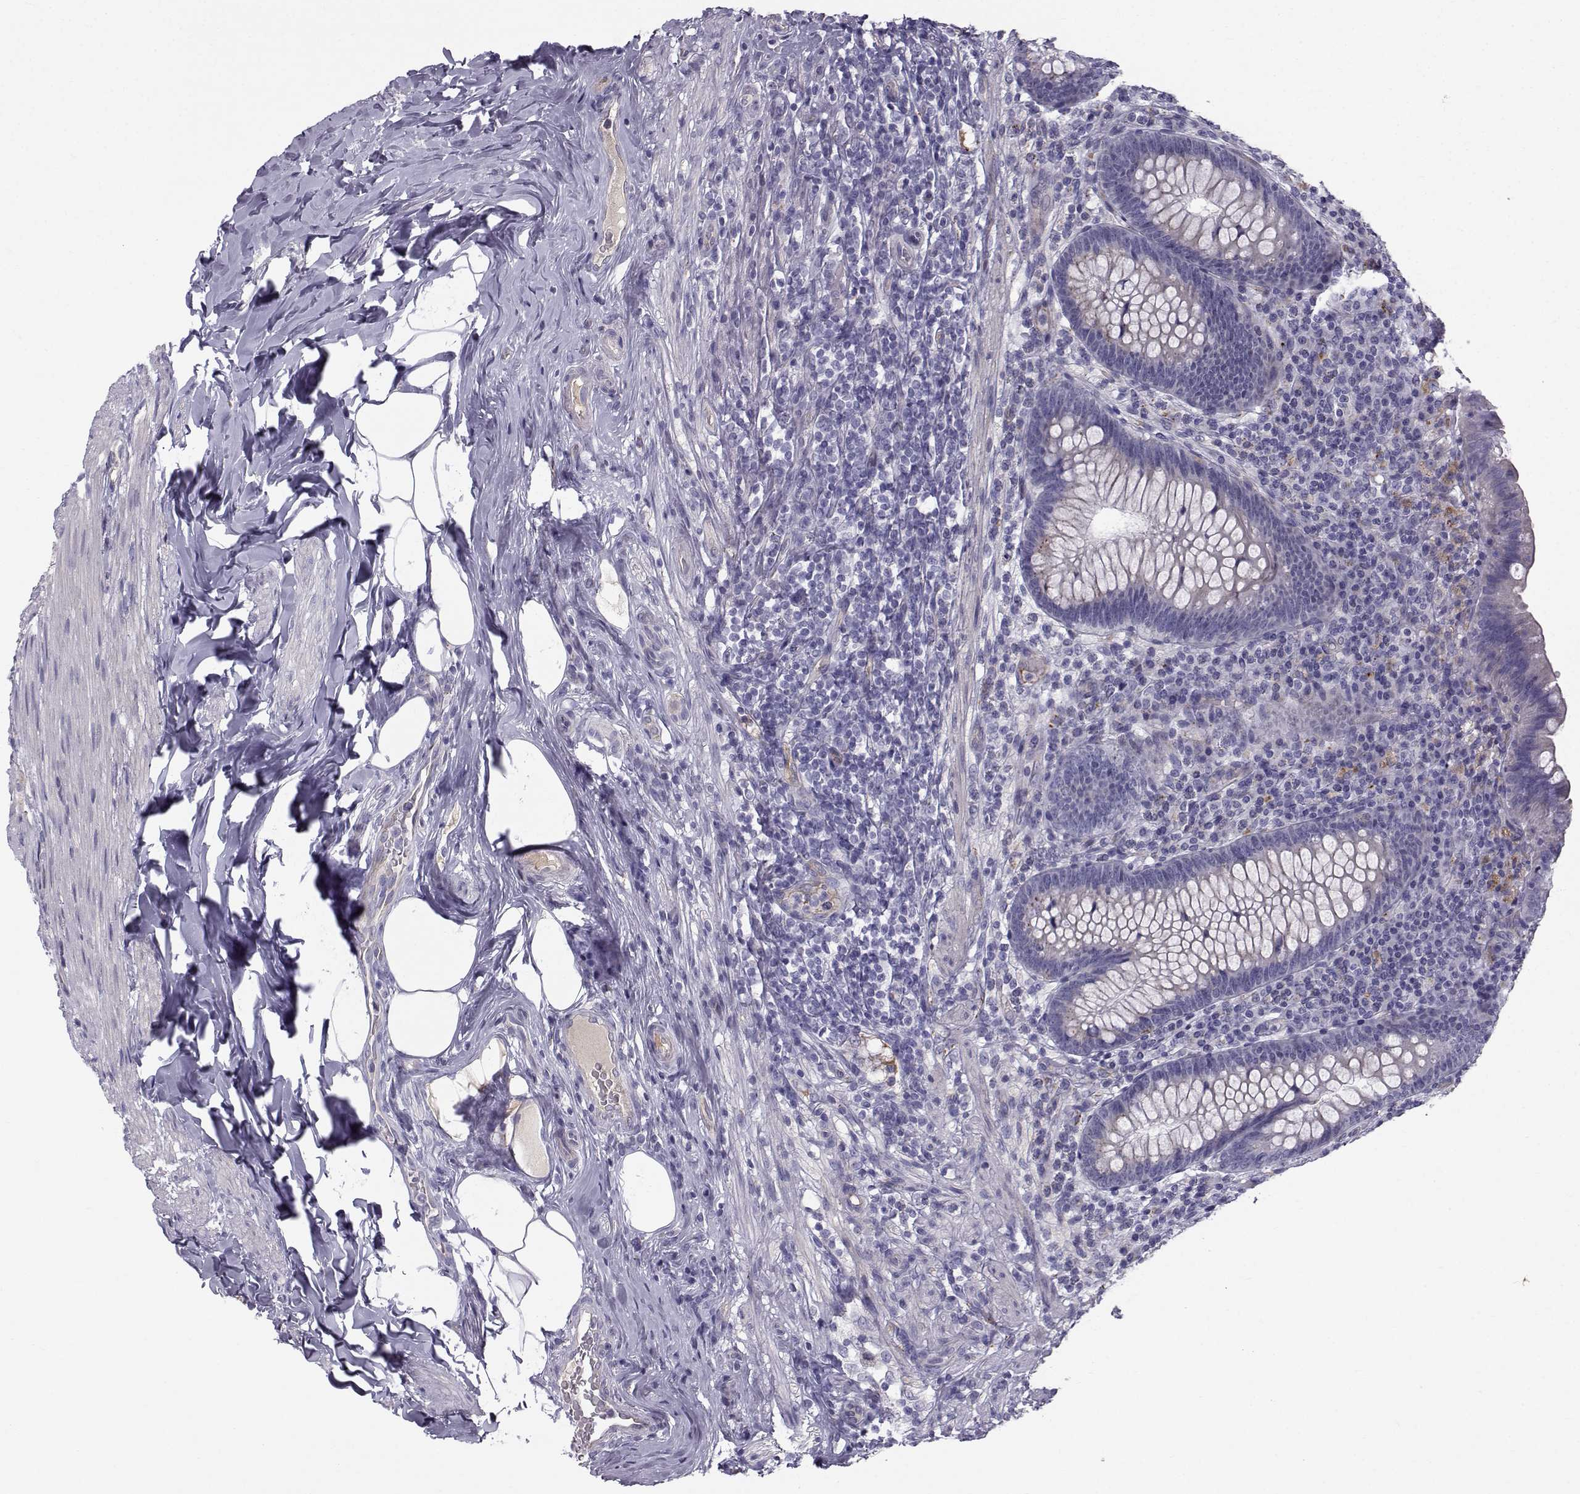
{"staining": {"intensity": "negative", "quantity": "none", "location": "none"}, "tissue": "appendix", "cell_type": "Glandular cells", "image_type": "normal", "snomed": [{"axis": "morphology", "description": "Normal tissue, NOS"}, {"axis": "topography", "description": "Appendix"}], "caption": "The IHC micrograph has no significant expression in glandular cells of appendix. (DAB immunohistochemistry (IHC) with hematoxylin counter stain).", "gene": "CALCR", "patient": {"sex": "male", "age": 47}}